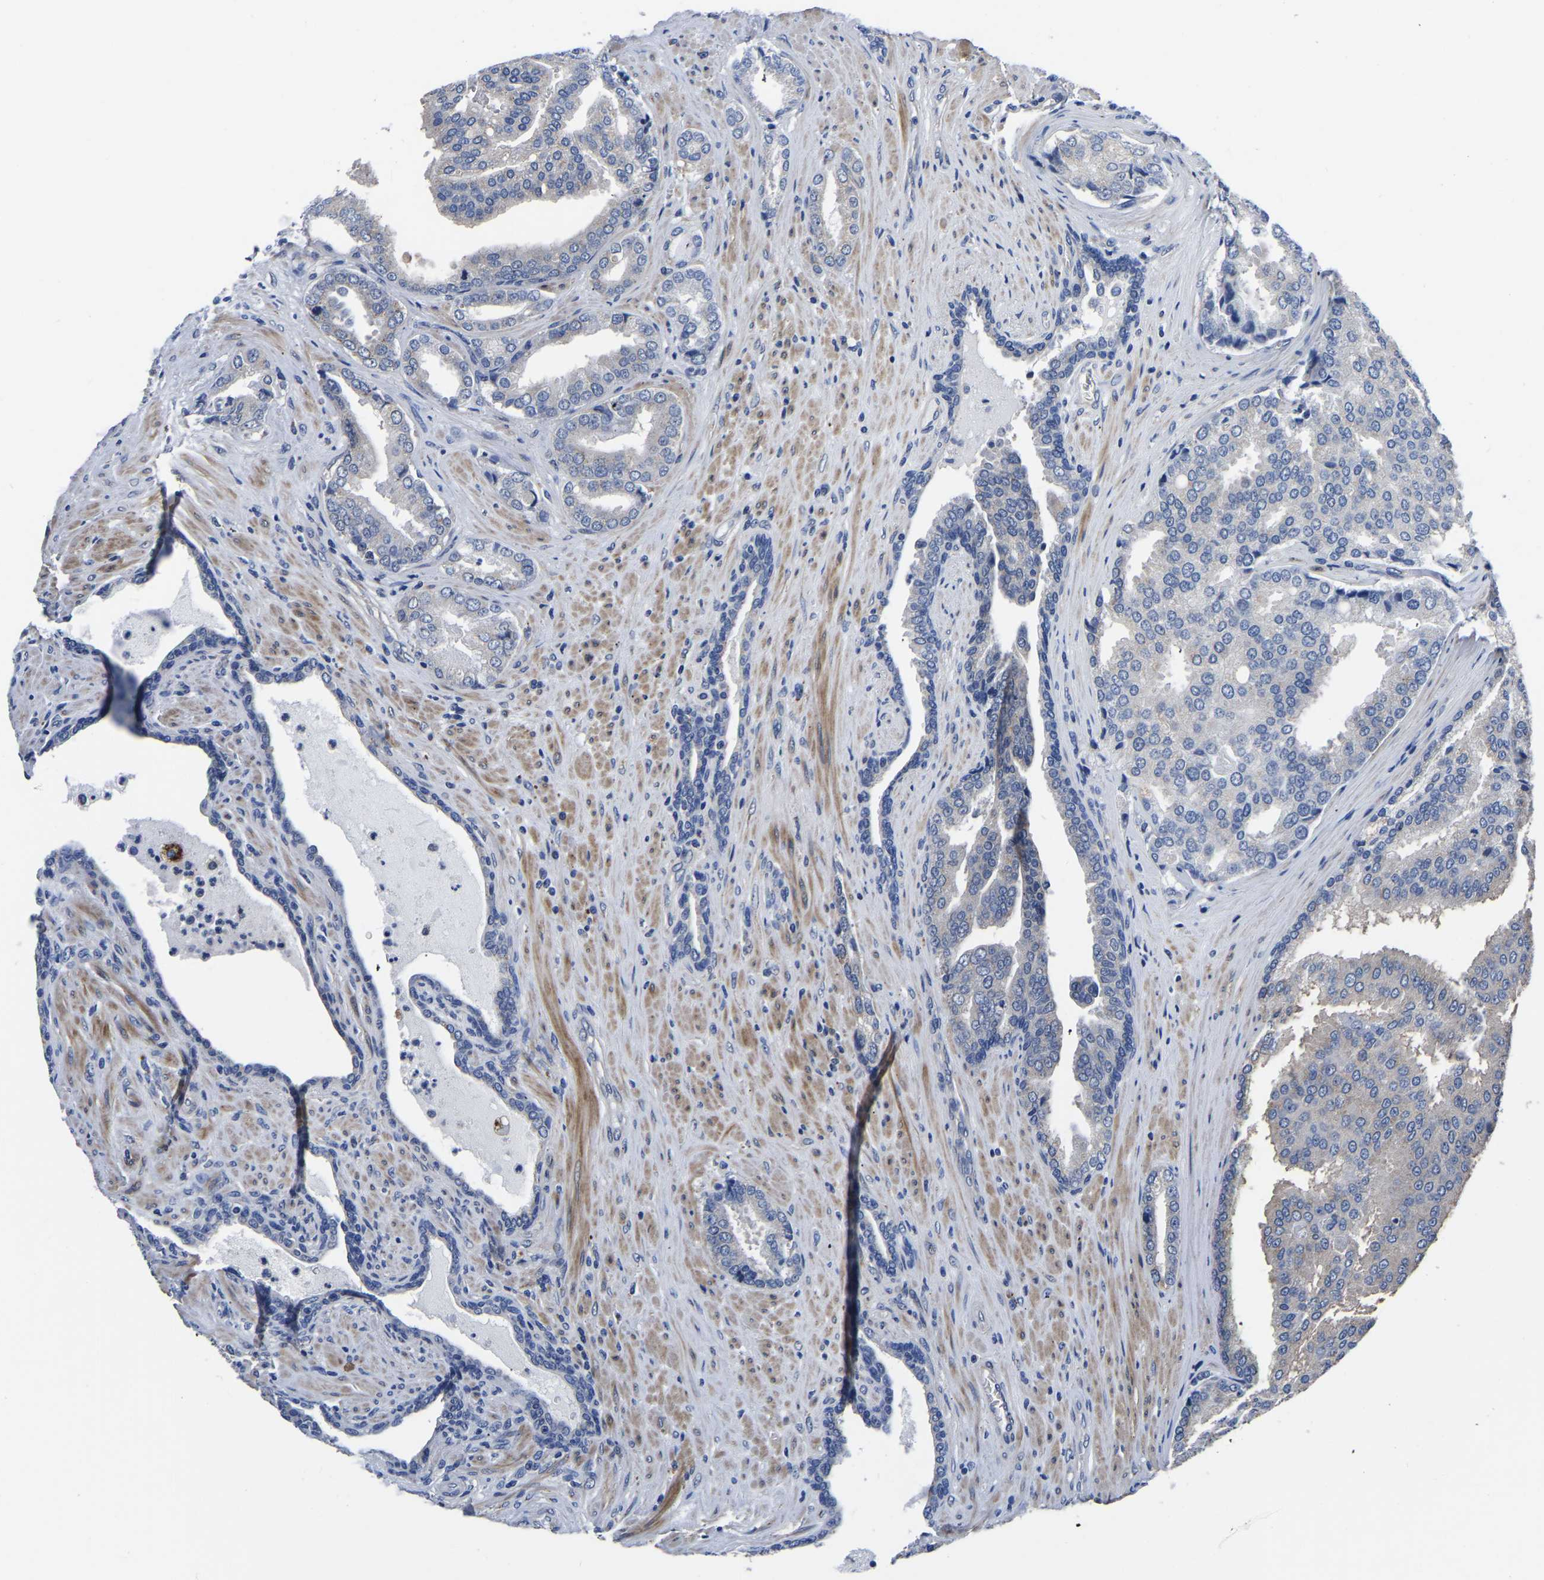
{"staining": {"intensity": "negative", "quantity": "none", "location": "none"}, "tissue": "prostate cancer", "cell_type": "Tumor cells", "image_type": "cancer", "snomed": [{"axis": "morphology", "description": "Adenocarcinoma, High grade"}, {"axis": "topography", "description": "Prostate"}], "caption": "Protein analysis of prostate cancer (adenocarcinoma (high-grade)) reveals no significant staining in tumor cells.", "gene": "PDLIM7", "patient": {"sex": "male", "age": 50}}